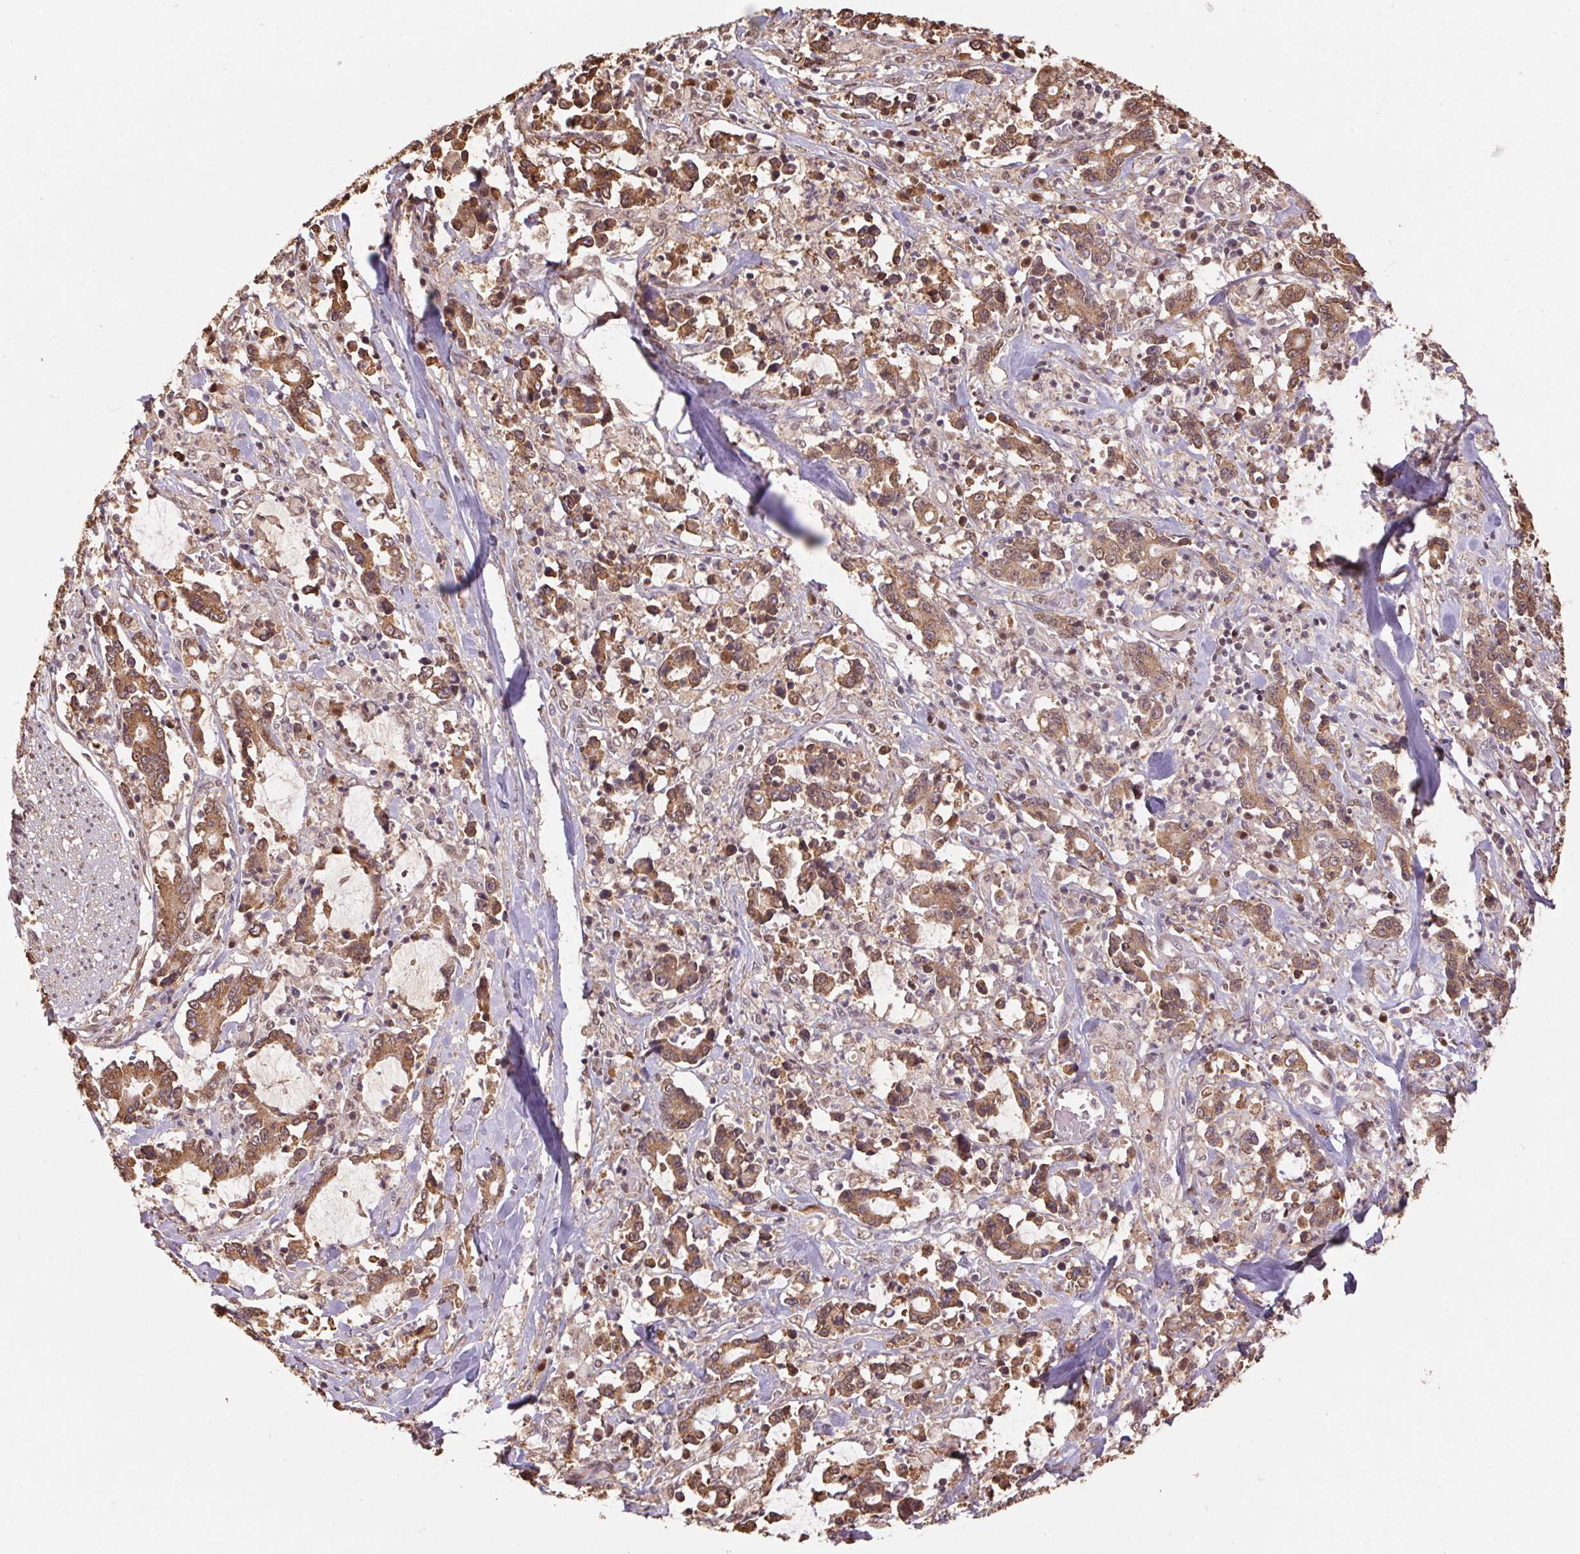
{"staining": {"intensity": "moderate", "quantity": ">75%", "location": "cytoplasmic/membranous,nuclear"}, "tissue": "stomach cancer", "cell_type": "Tumor cells", "image_type": "cancer", "snomed": [{"axis": "morphology", "description": "Adenocarcinoma, NOS"}, {"axis": "topography", "description": "Stomach, upper"}], "caption": "About >75% of tumor cells in stomach cancer show moderate cytoplasmic/membranous and nuclear protein positivity as visualized by brown immunohistochemical staining.", "gene": "CUTA", "patient": {"sex": "male", "age": 68}}